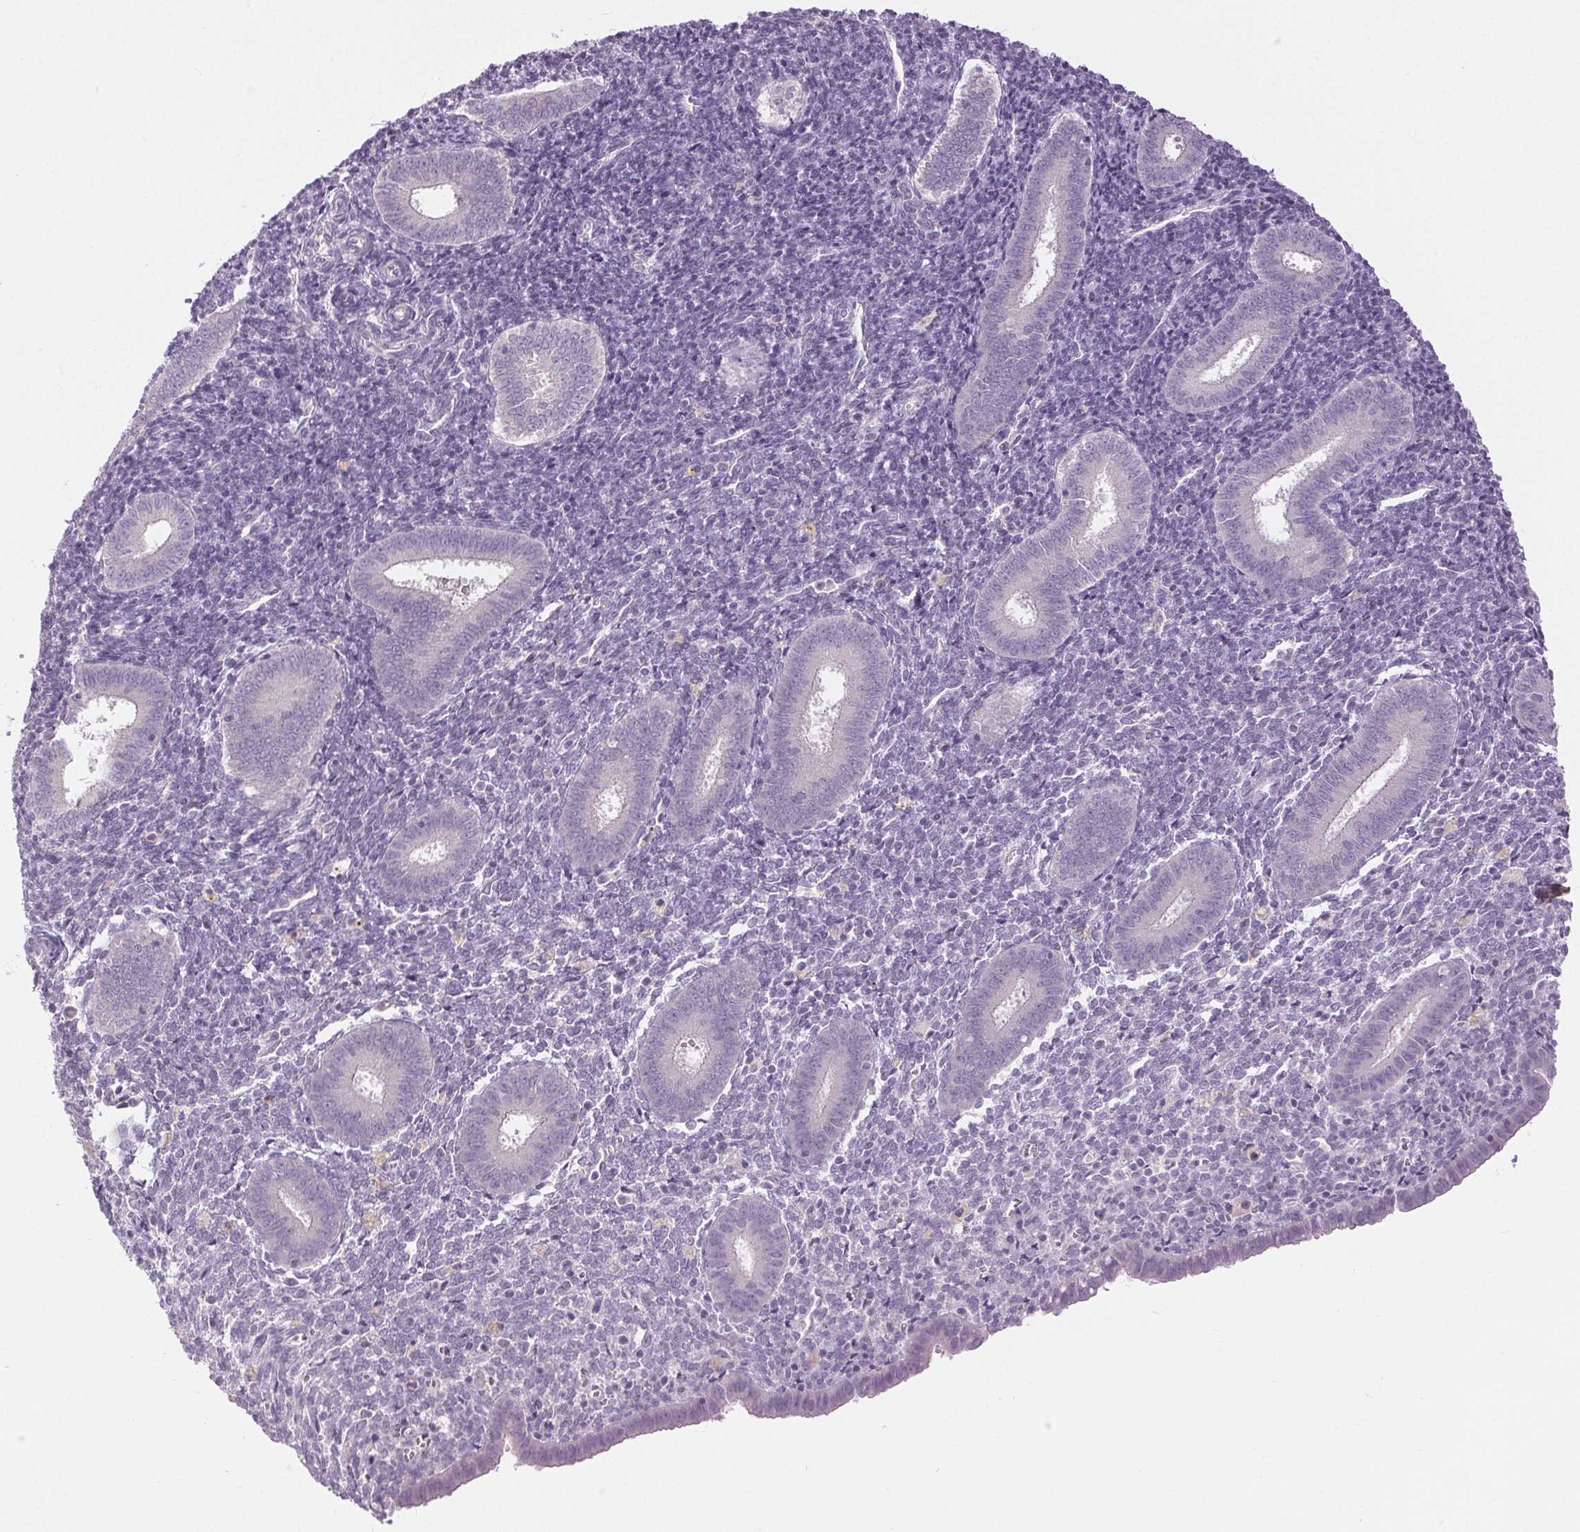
{"staining": {"intensity": "negative", "quantity": "none", "location": "none"}, "tissue": "endometrium", "cell_type": "Cells in endometrial stroma", "image_type": "normal", "snomed": [{"axis": "morphology", "description": "Normal tissue, NOS"}, {"axis": "topography", "description": "Endometrium"}], "caption": "IHC micrograph of benign endometrium stained for a protein (brown), which exhibits no positivity in cells in endometrial stroma. (DAB (3,3'-diaminobenzidine) immunohistochemistry (IHC) with hematoxylin counter stain).", "gene": "DSG3", "patient": {"sex": "female", "age": 25}}